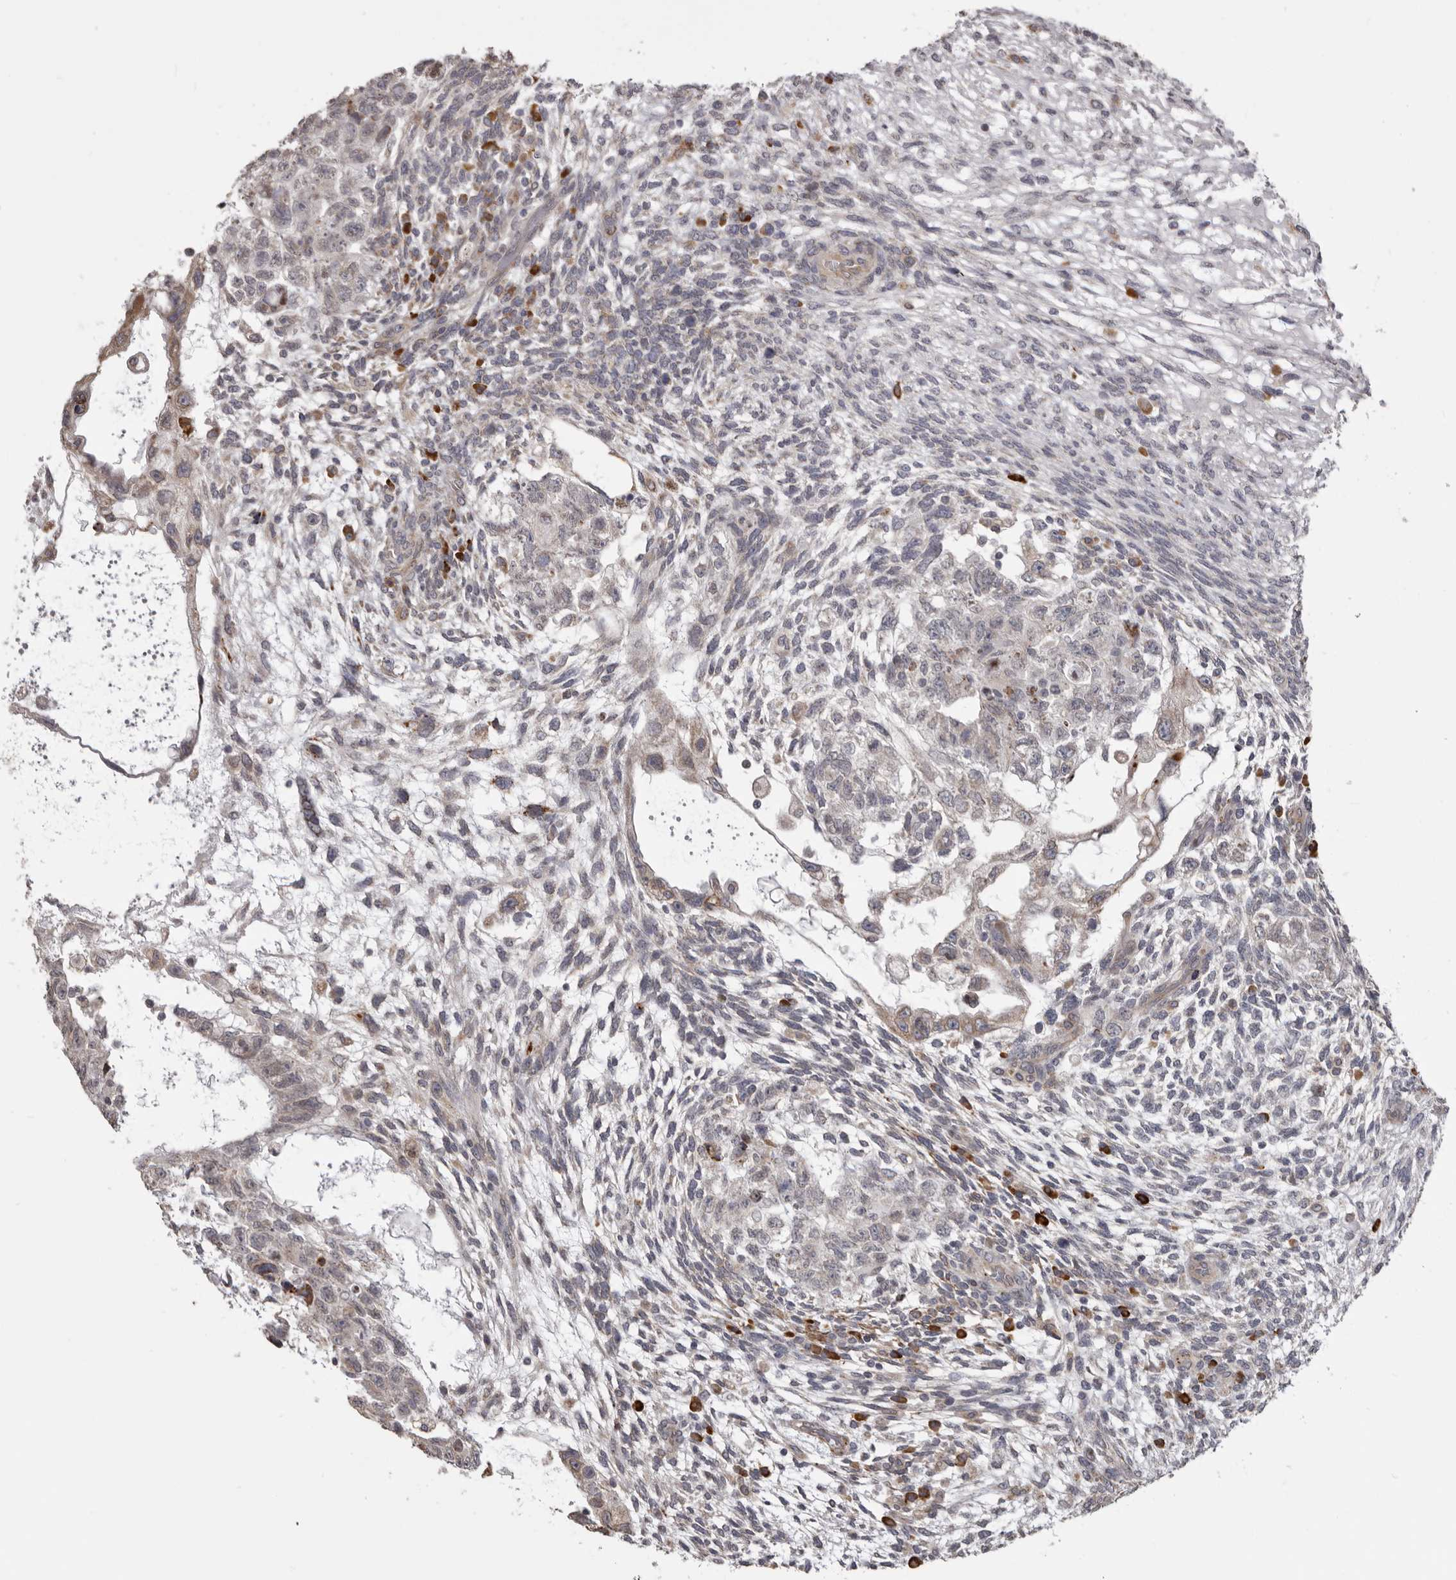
{"staining": {"intensity": "weak", "quantity": "<25%", "location": "cytoplasmic/membranous"}, "tissue": "testis cancer", "cell_type": "Tumor cells", "image_type": "cancer", "snomed": [{"axis": "morphology", "description": "Normal tissue, NOS"}, {"axis": "morphology", "description": "Carcinoma, Embryonal, NOS"}, {"axis": "topography", "description": "Testis"}], "caption": "Immunohistochemistry histopathology image of human embryonal carcinoma (testis) stained for a protein (brown), which reveals no positivity in tumor cells. The staining is performed using DAB (3,3'-diaminobenzidine) brown chromogen with nuclei counter-stained in using hematoxylin.", "gene": "NUP43", "patient": {"sex": "male", "age": 36}}